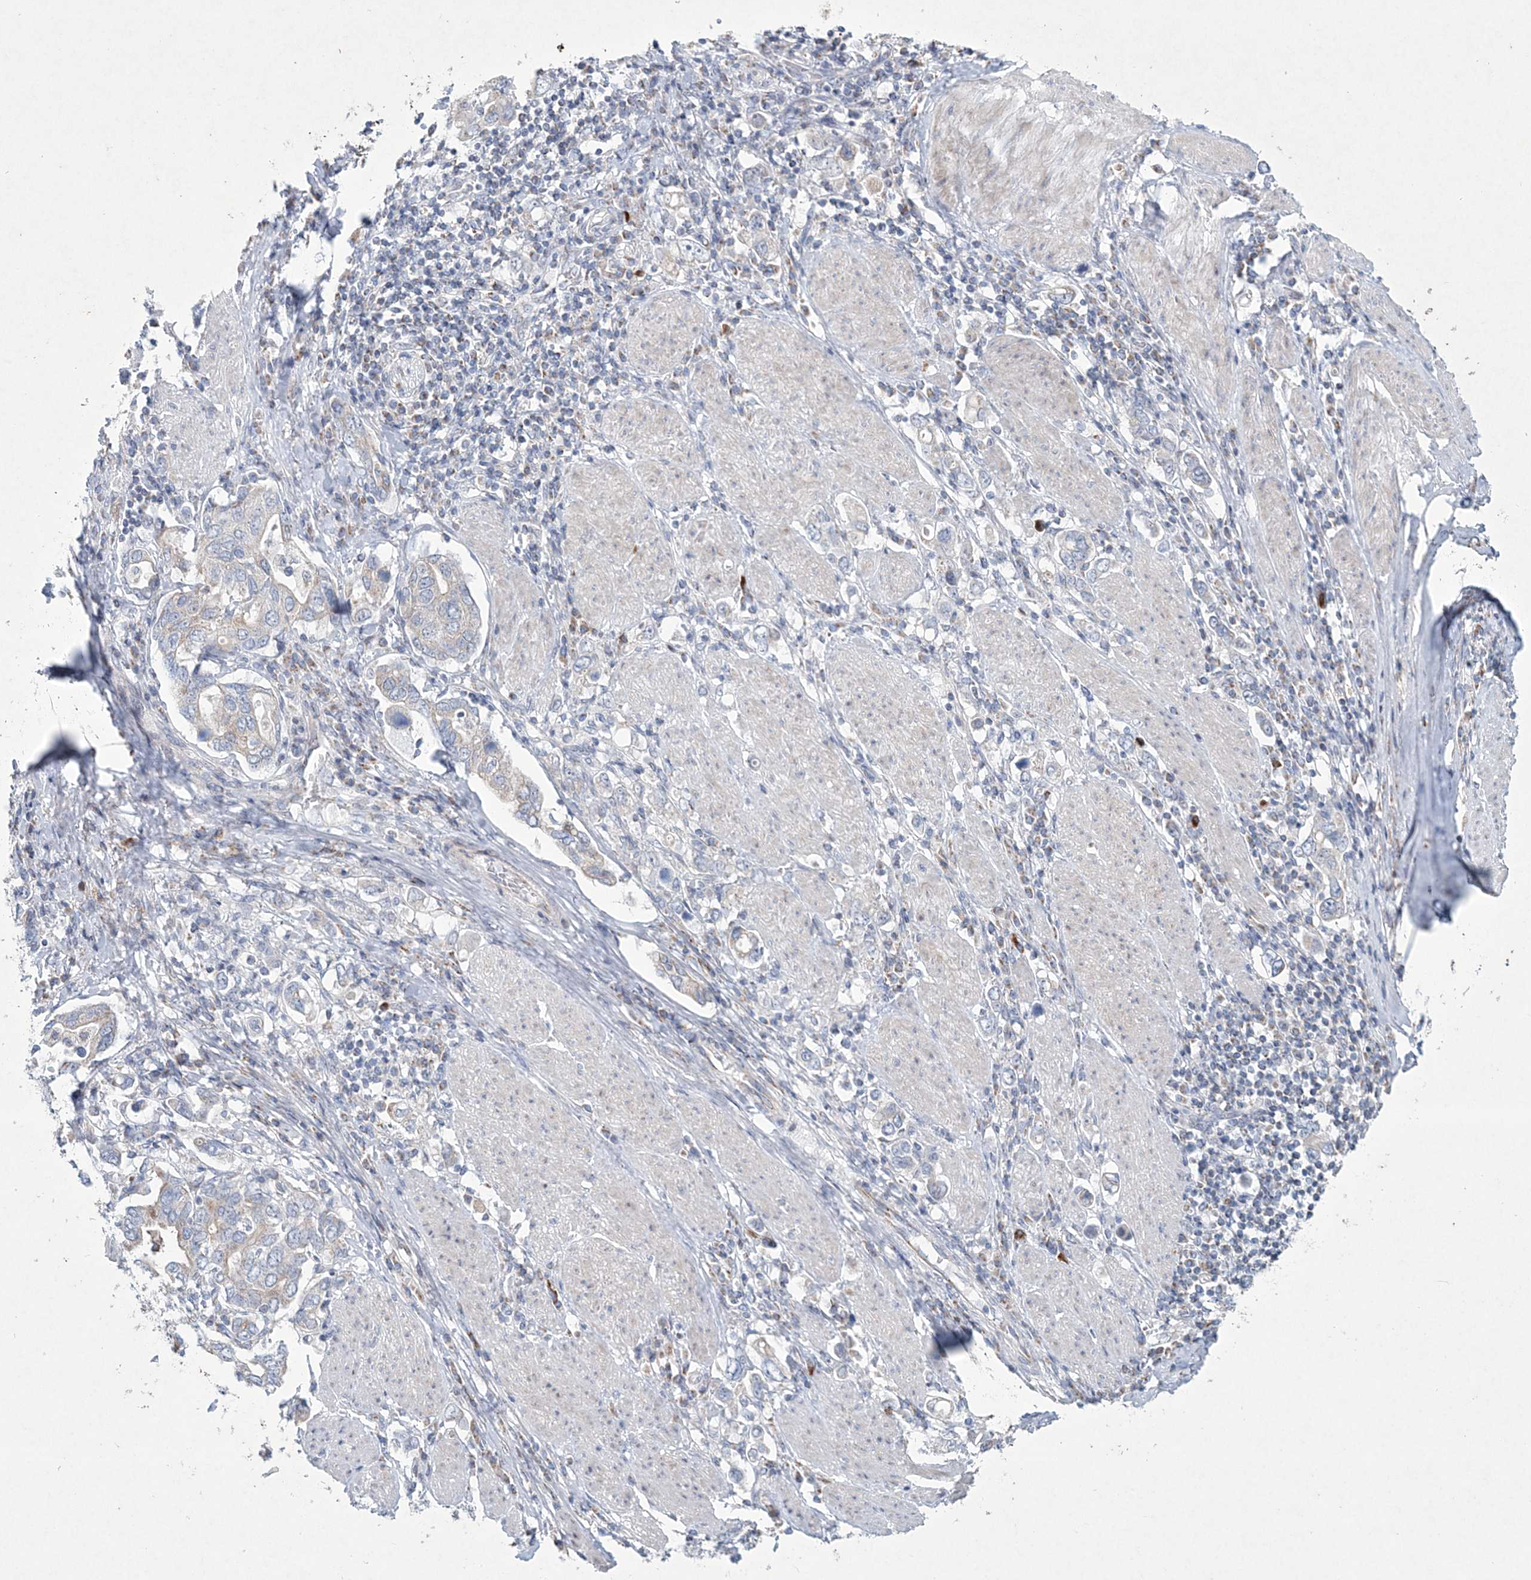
{"staining": {"intensity": "negative", "quantity": "none", "location": "none"}, "tissue": "stomach cancer", "cell_type": "Tumor cells", "image_type": "cancer", "snomed": [{"axis": "morphology", "description": "Adenocarcinoma, NOS"}, {"axis": "topography", "description": "Stomach, upper"}], "caption": "DAB immunohistochemical staining of stomach cancer (adenocarcinoma) shows no significant positivity in tumor cells. Nuclei are stained in blue.", "gene": "CES4A", "patient": {"sex": "male", "age": 62}}